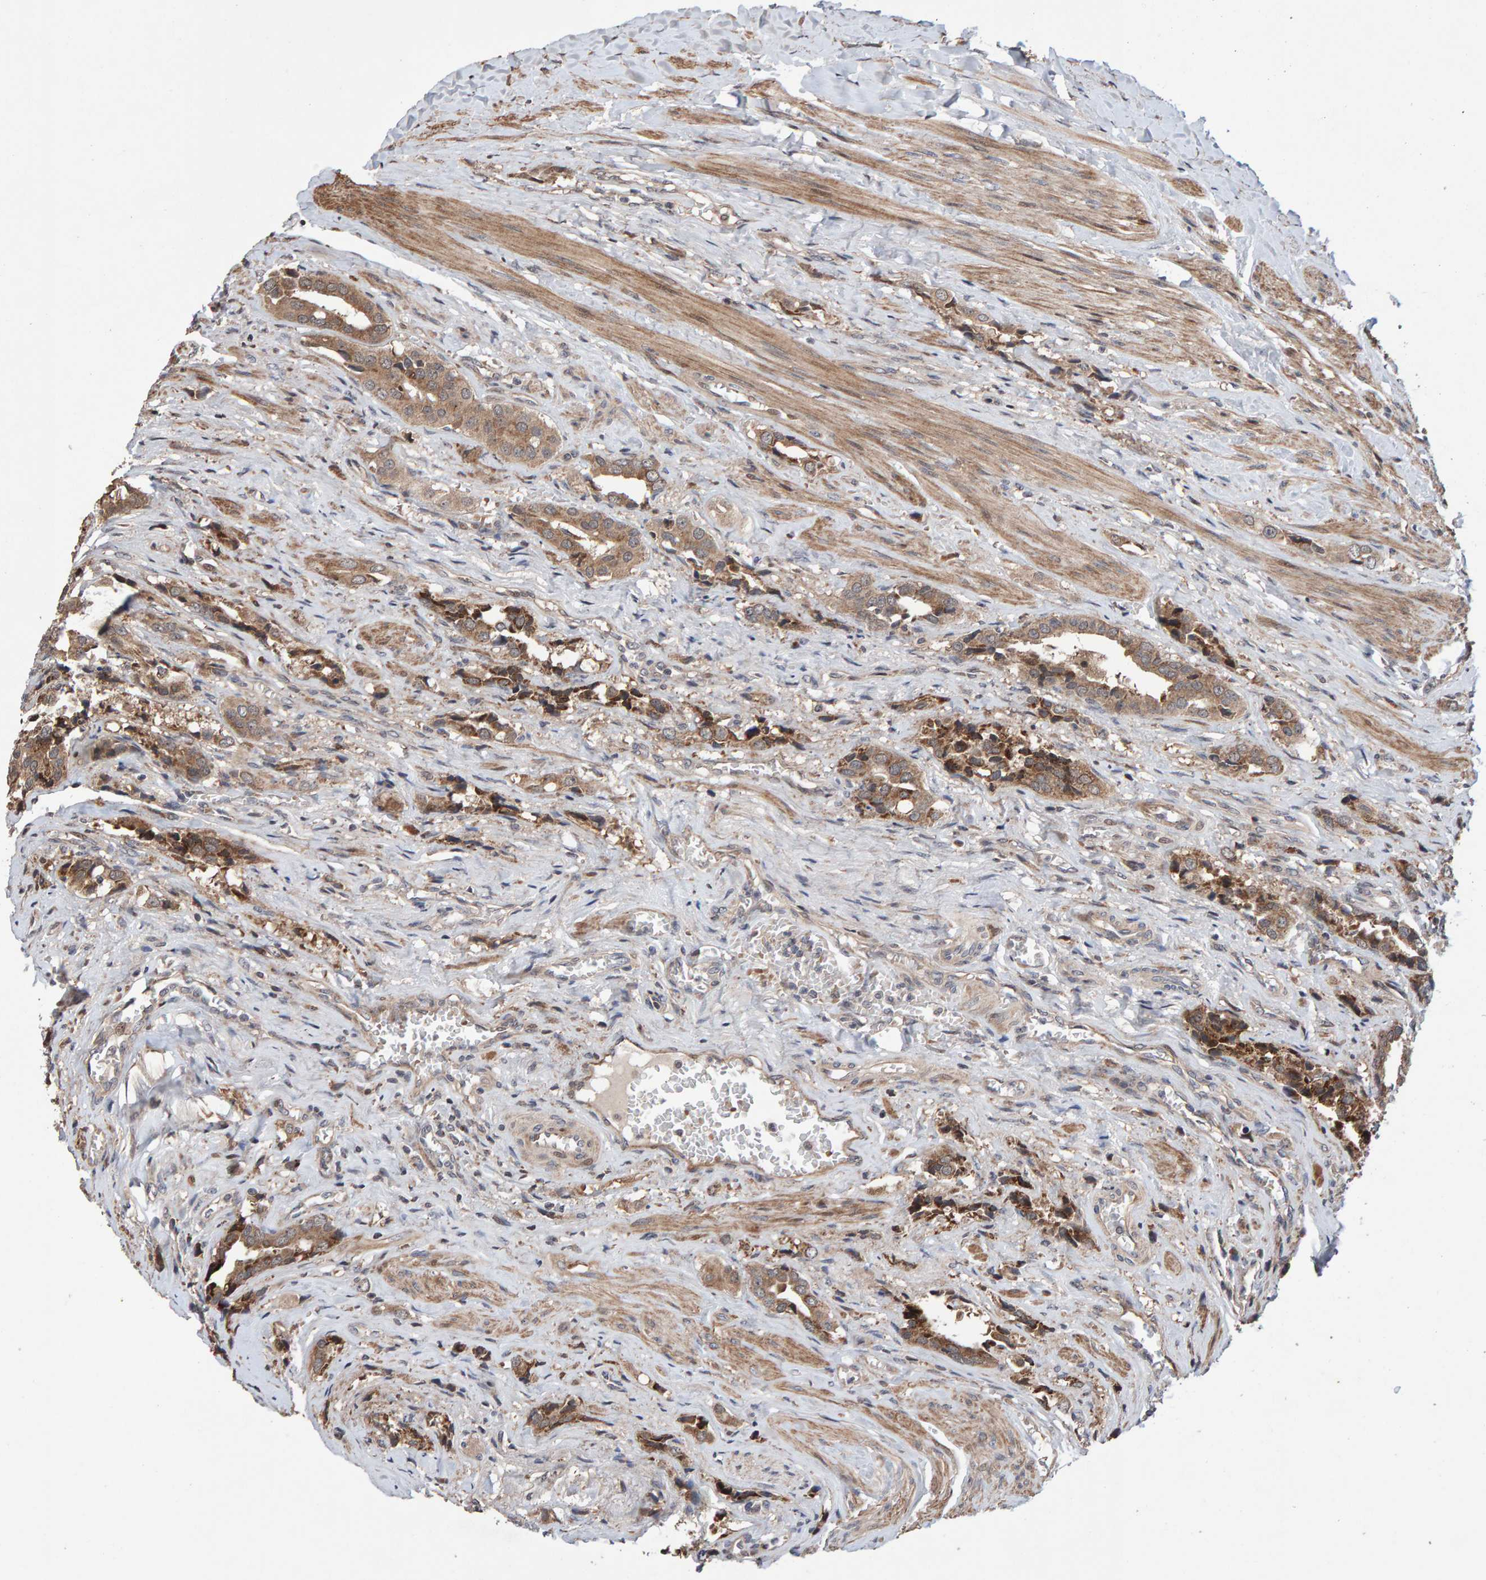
{"staining": {"intensity": "moderate", "quantity": ">75%", "location": "cytoplasmic/membranous"}, "tissue": "prostate cancer", "cell_type": "Tumor cells", "image_type": "cancer", "snomed": [{"axis": "morphology", "description": "Adenocarcinoma, High grade"}, {"axis": "topography", "description": "Prostate"}], "caption": "High-grade adenocarcinoma (prostate) stained with immunohistochemistry displays moderate cytoplasmic/membranous expression in approximately >75% of tumor cells. Using DAB (brown) and hematoxylin (blue) stains, captured at high magnification using brightfield microscopy.", "gene": "PECR", "patient": {"sex": "male", "age": 52}}